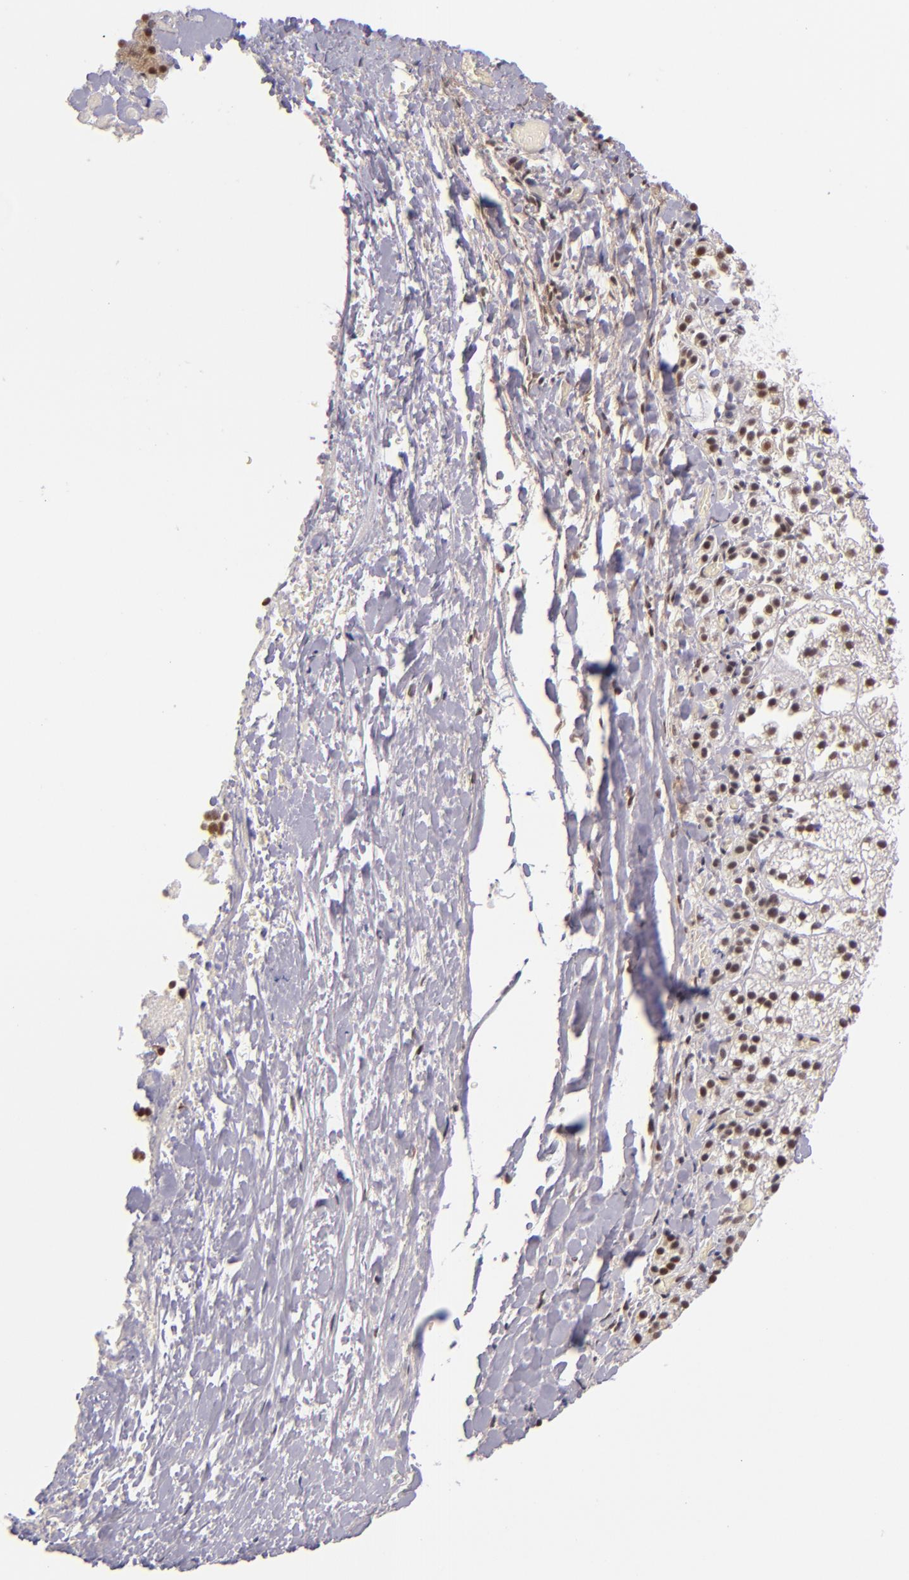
{"staining": {"intensity": "moderate", "quantity": ">75%", "location": "nuclear"}, "tissue": "adrenal gland", "cell_type": "Glandular cells", "image_type": "normal", "snomed": [{"axis": "morphology", "description": "Normal tissue, NOS"}, {"axis": "topography", "description": "Adrenal gland"}], "caption": "This image shows unremarkable adrenal gland stained with IHC to label a protein in brown. The nuclear of glandular cells show moderate positivity for the protein. Nuclei are counter-stained blue.", "gene": "ZNF148", "patient": {"sex": "female", "age": 44}}